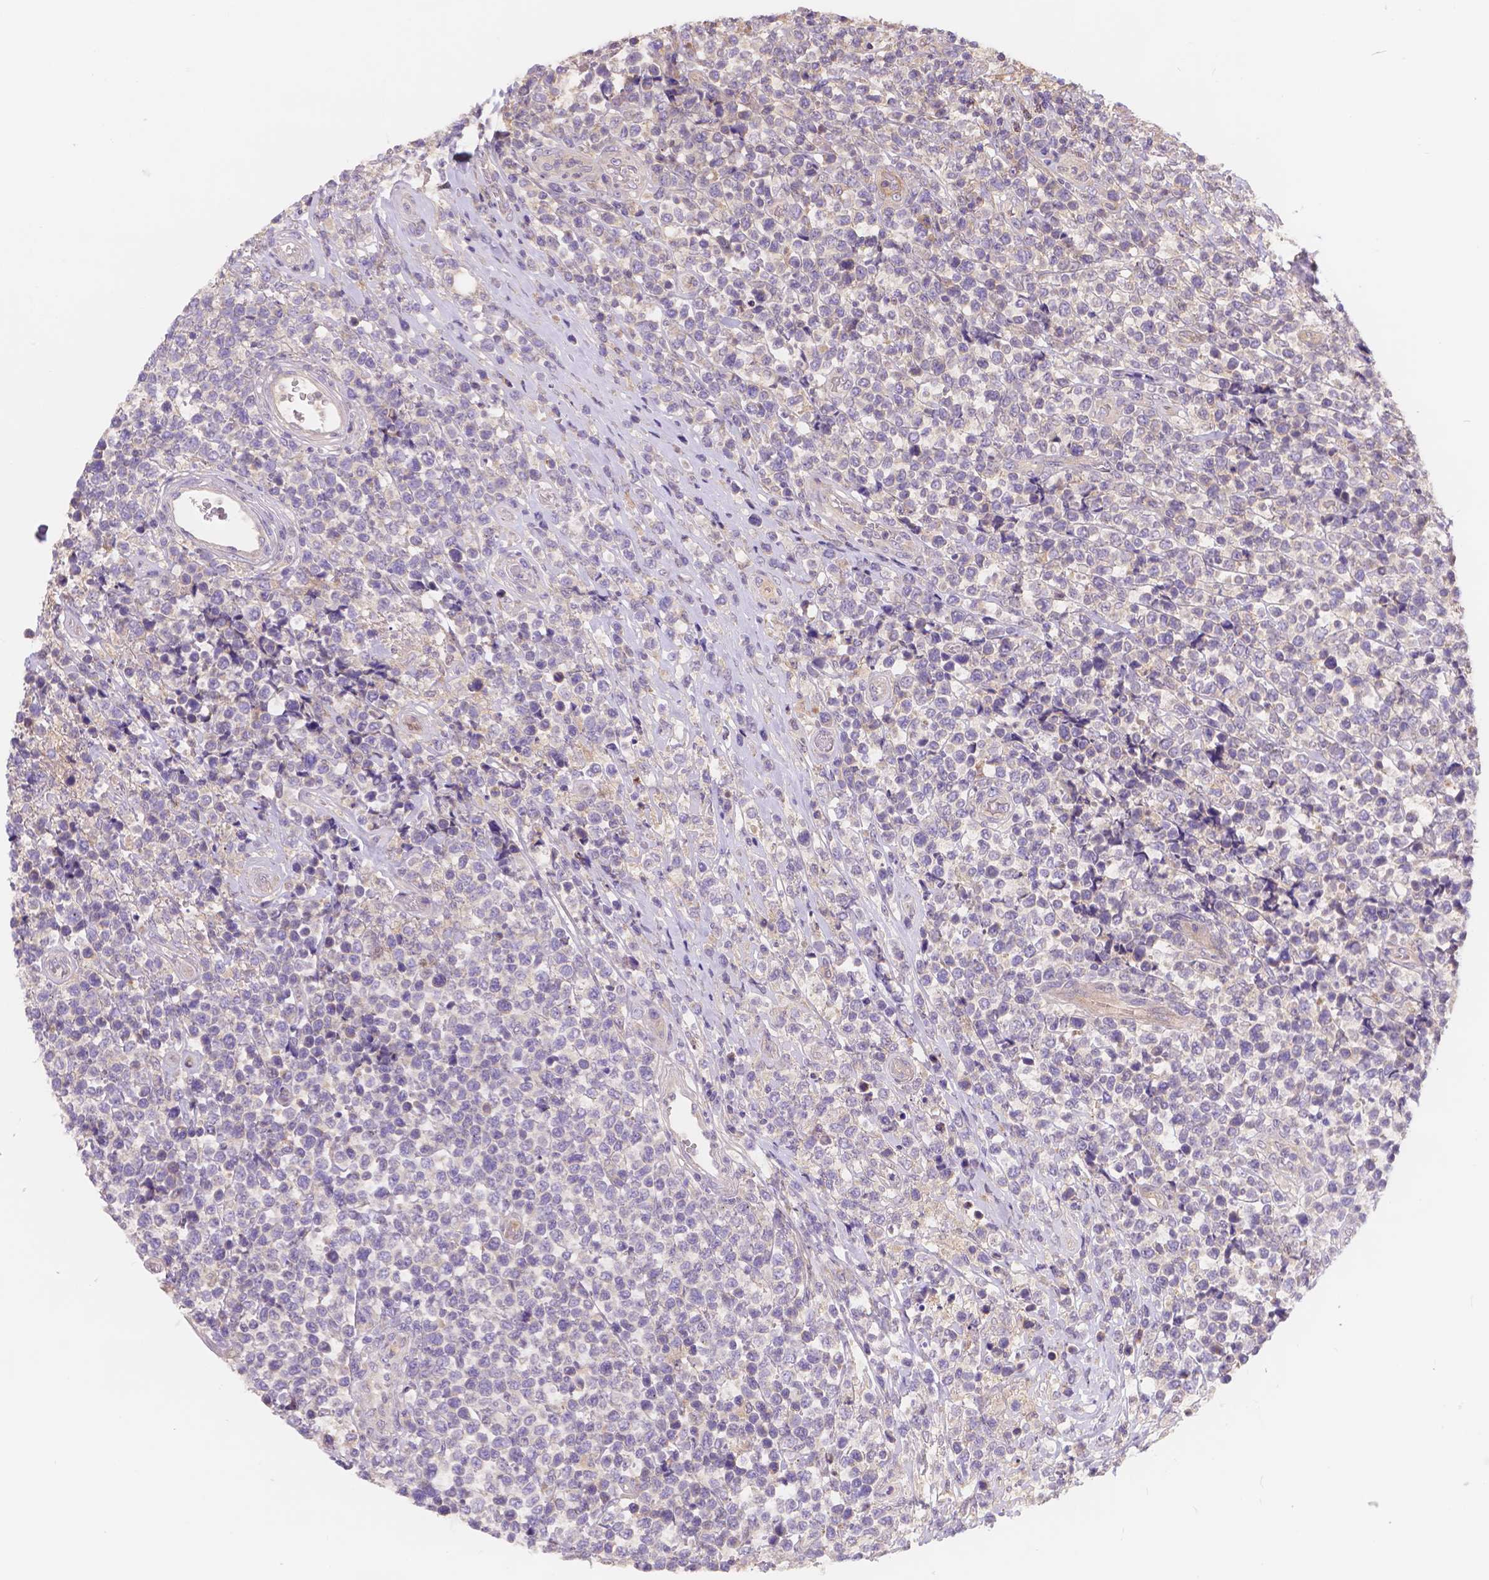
{"staining": {"intensity": "weak", "quantity": ">75%", "location": "cytoplasmic/membranous"}, "tissue": "lymphoma", "cell_type": "Tumor cells", "image_type": "cancer", "snomed": [{"axis": "morphology", "description": "Malignant lymphoma, non-Hodgkin's type, High grade"}, {"axis": "topography", "description": "Soft tissue"}], "caption": "Immunohistochemical staining of human high-grade malignant lymphoma, non-Hodgkin's type reveals low levels of weak cytoplasmic/membranous protein staining in approximately >75% of tumor cells.", "gene": "CDK10", "patient": {"sex": "female", "age": 56}}